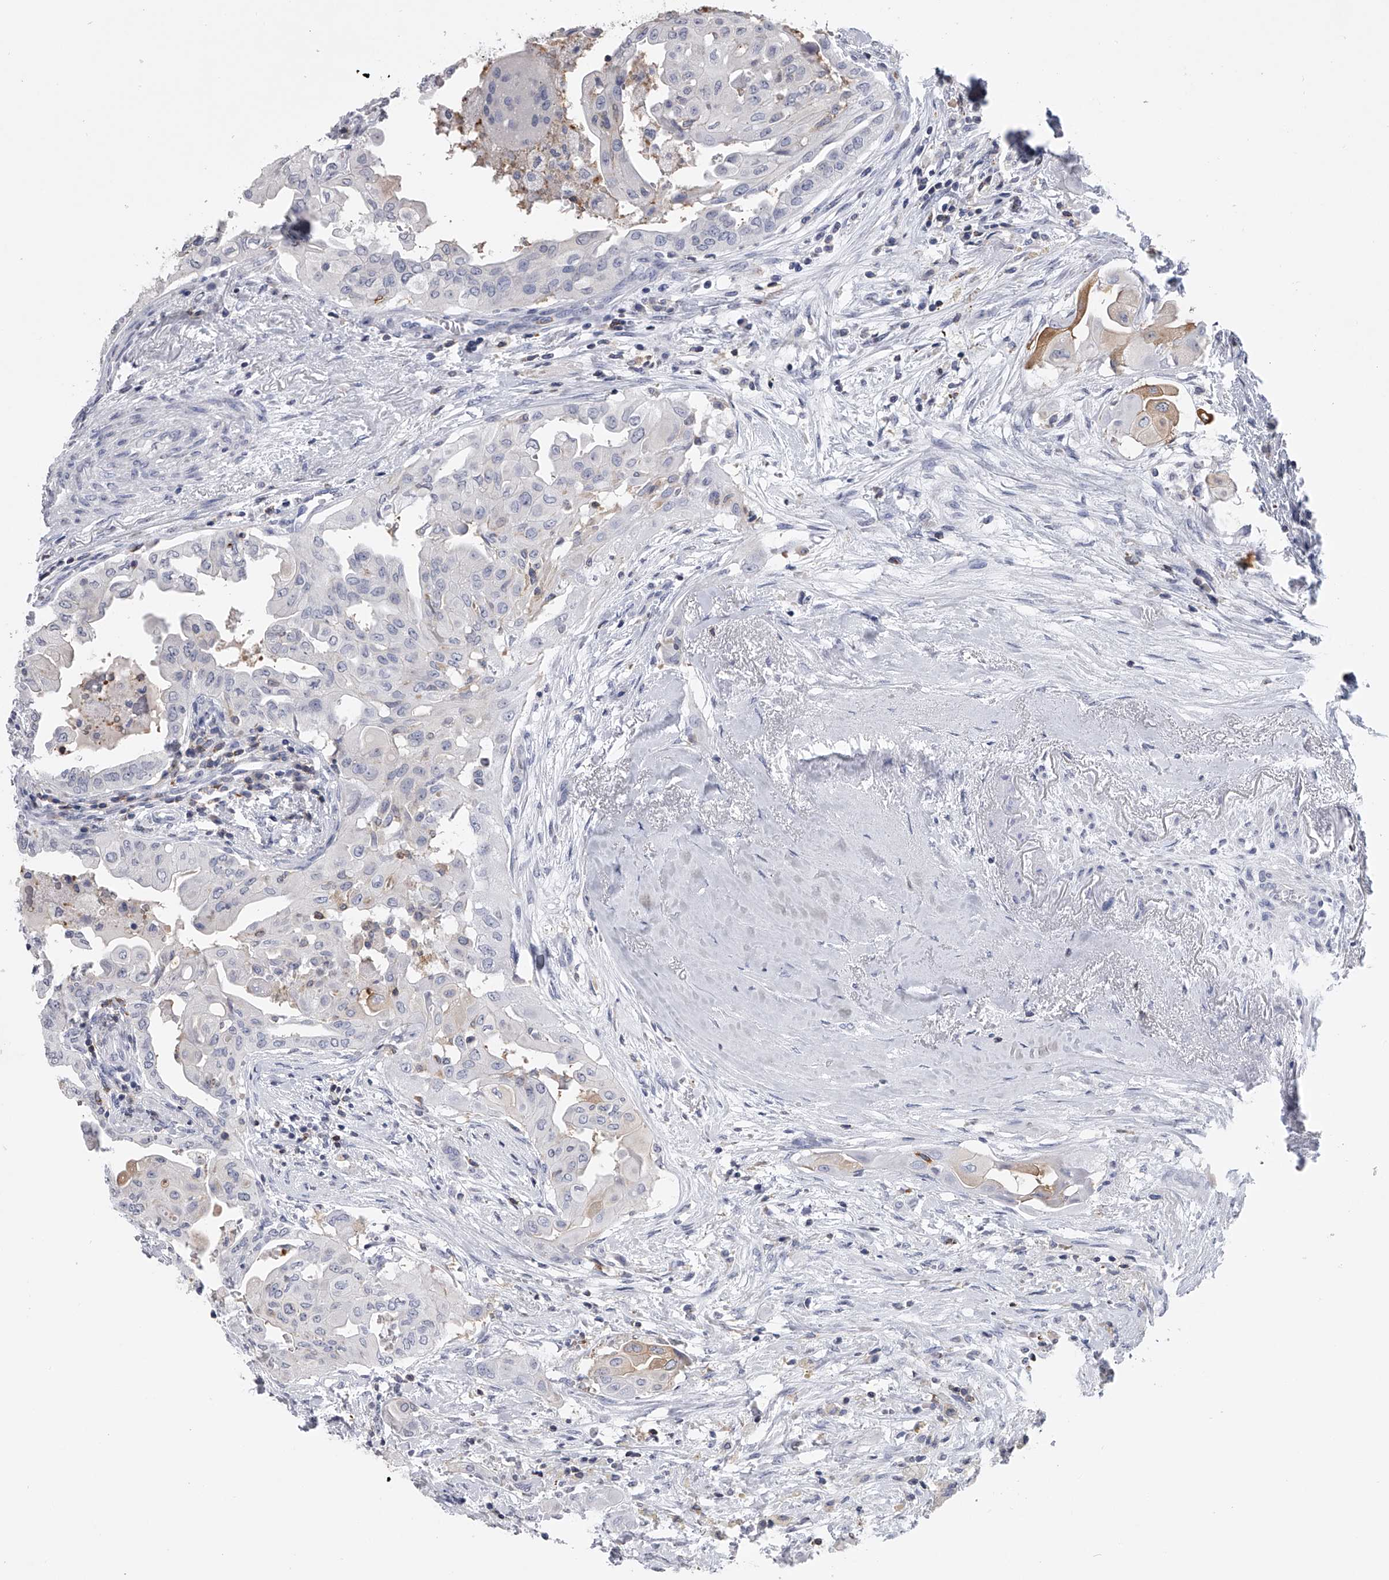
{"staining": {"intensity": "weak", "quantity": "<25%", "location": "cytoplasmic/membranous"}, "tissue": "thyroid cancer", "cell_type": "Tumor cells", "image_type": "cancer", "snomed": [{"axis": "morphology", "description": "Papillary adenocarcinoma, NOS"}, {"axis": "topography", "description": "Thyroid gland"}], "caption": "An image of thyroid papillary adenocarcinoma stained for a protein shows no brown staining in tumor cells. (Immunohistochemistry (ihc), brightfield microscopy, high magnification).", "gene": "TASP1", "patient": {"sex": "female", "age": 59}}